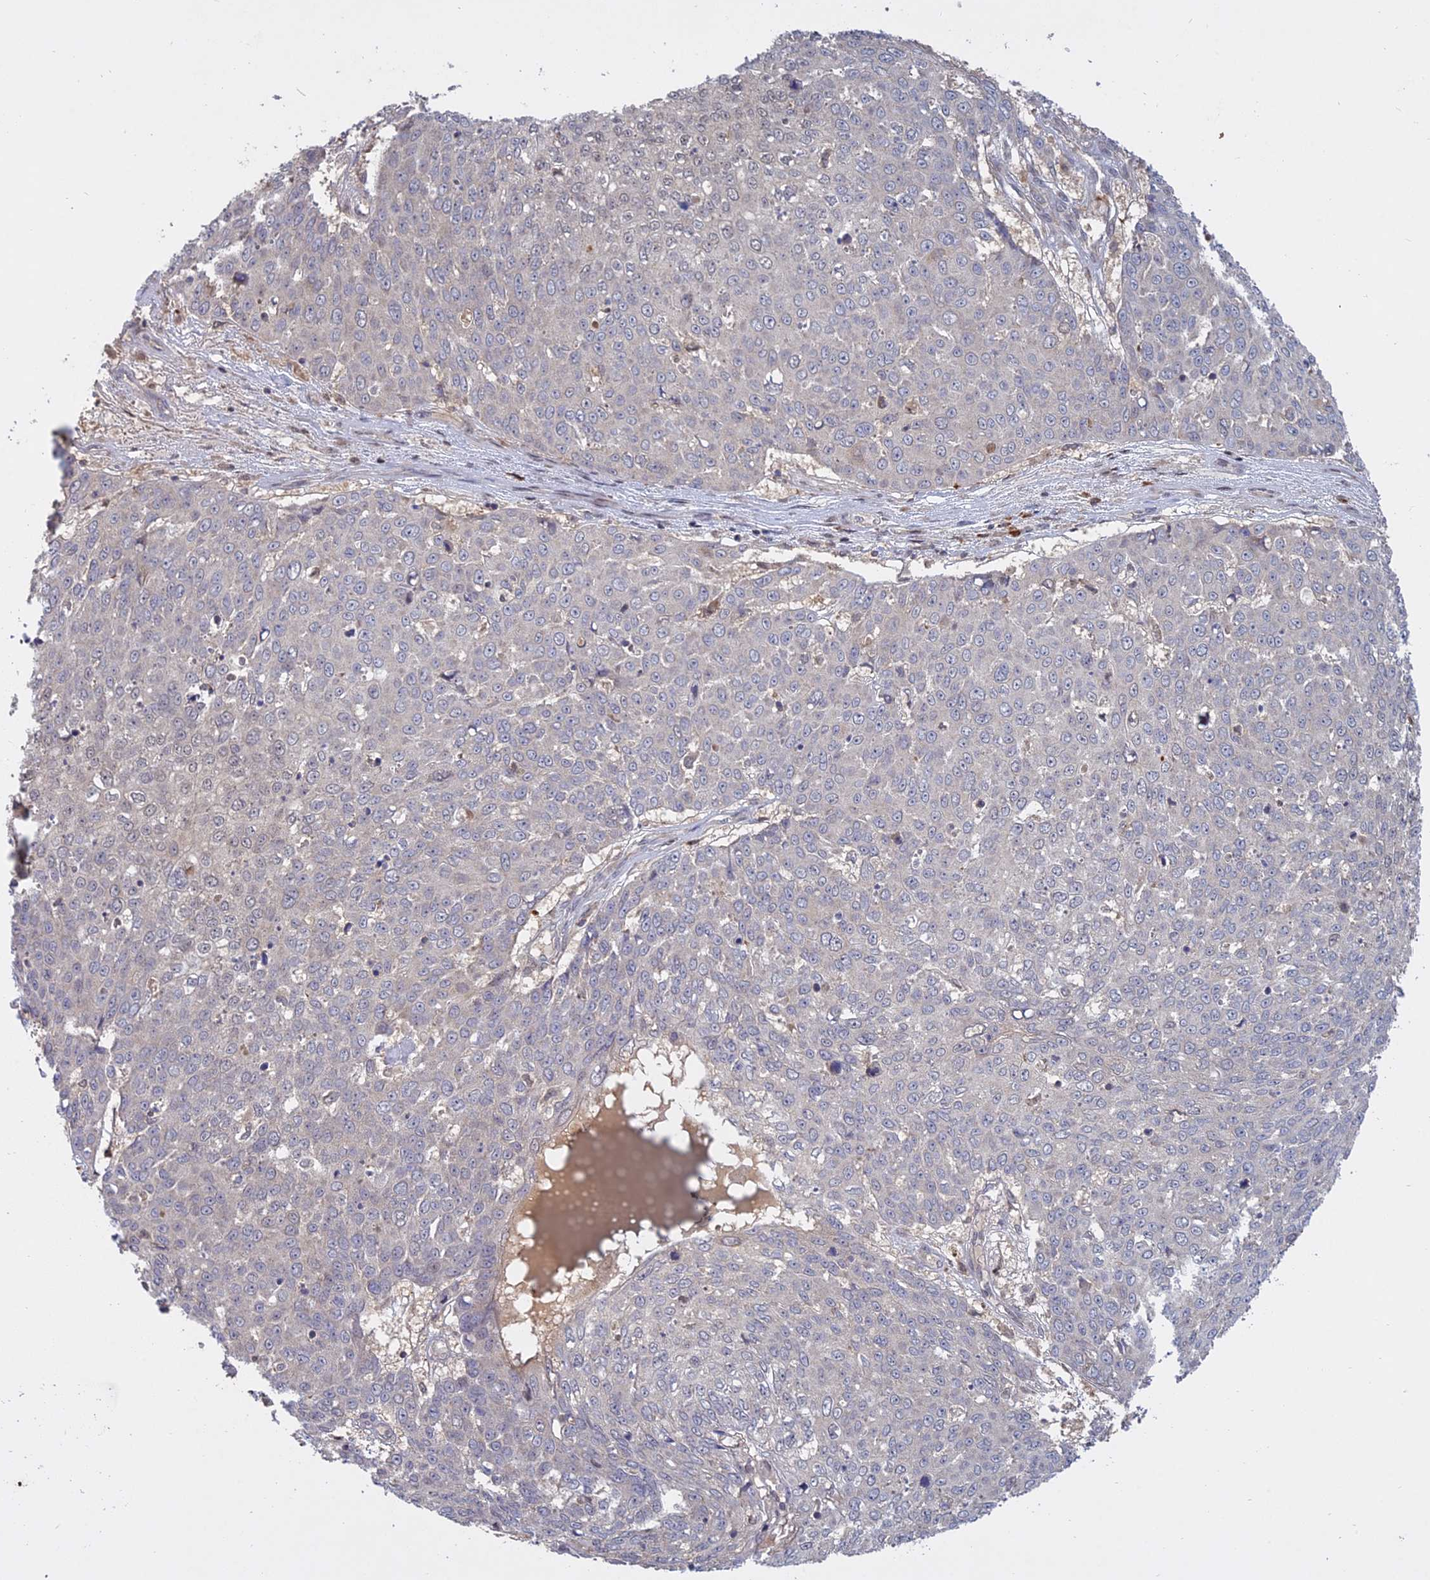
{"staining": {"intensity": "negative", "quantity": "none", "location": "none"}, "tissue": "skin cancer", "cell_type": "Tumor cells", "image_type": "cancer", "snomed": [{"axis": "morphology", "description": "Squamous cell carcinoma, NOS"}, {"axis": "topography", "description": "Skin"}], "caption": "Tumor cells are negative for protein expression in human squamous cell carcinoma (skin).", "gene": "TMEM208", "patient": {"sex": "male", "age": 71}}